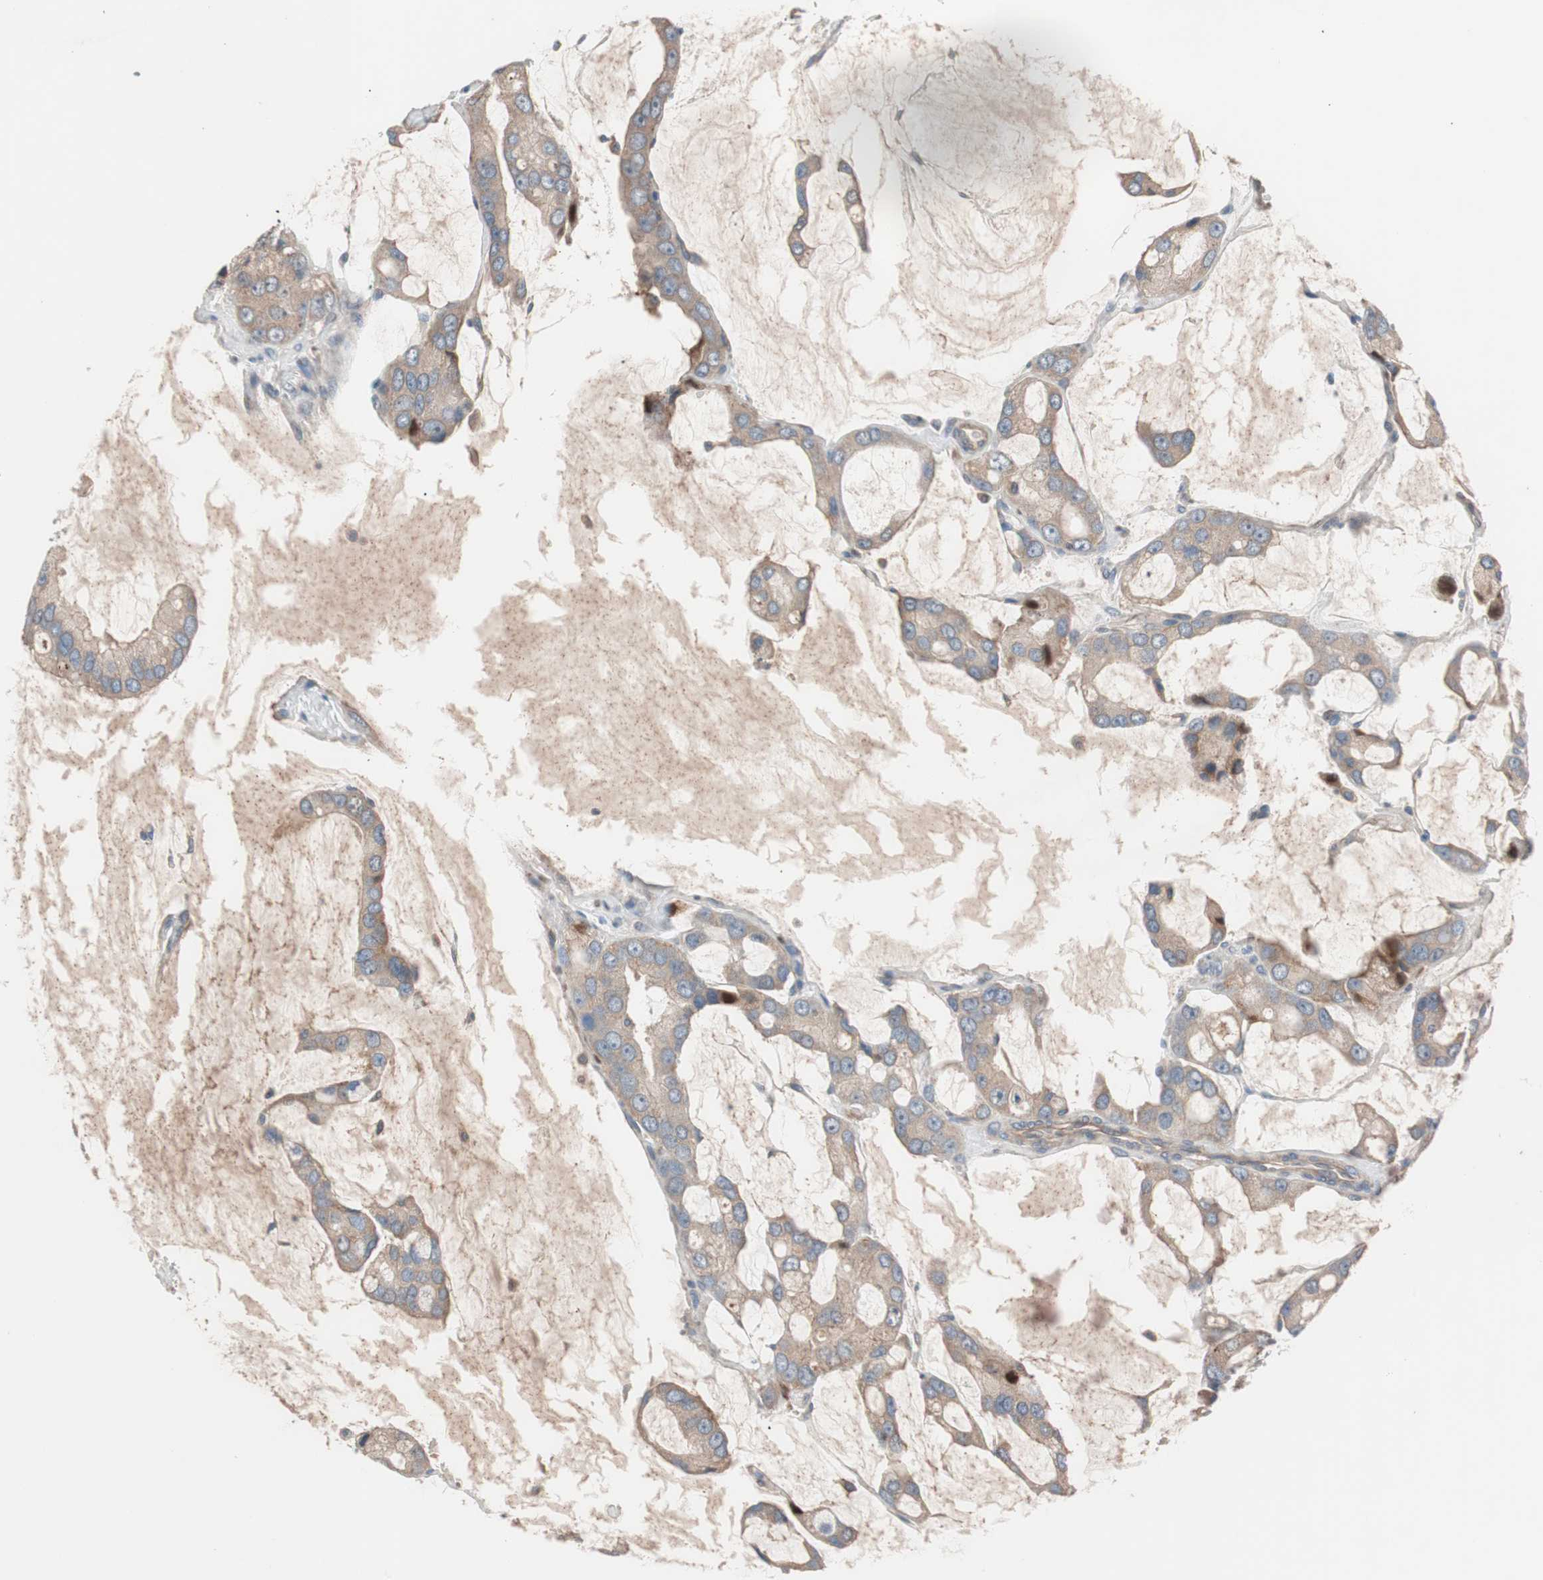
{"staining": {"intensity": "moderate", "quantity": ">75%", "location": "cytoplasmic/membranous"}, "tissue": "prostate cancer", "cell_type": "Tumor cells", "image_type": "cancer", "snomed": [{"axis": "morphology", "description": "Adenocarcinoma, High grade"}, {"axis": "topography", "description": "Prostate"}], "caption": "The micrograph reveals a brown stain indicating the presence of a protein in the cytoplasmic/membranous of tumor cells in prostate cancer.", "gene": "SDC4", "patient": {"sex": "male", "age": 67}}